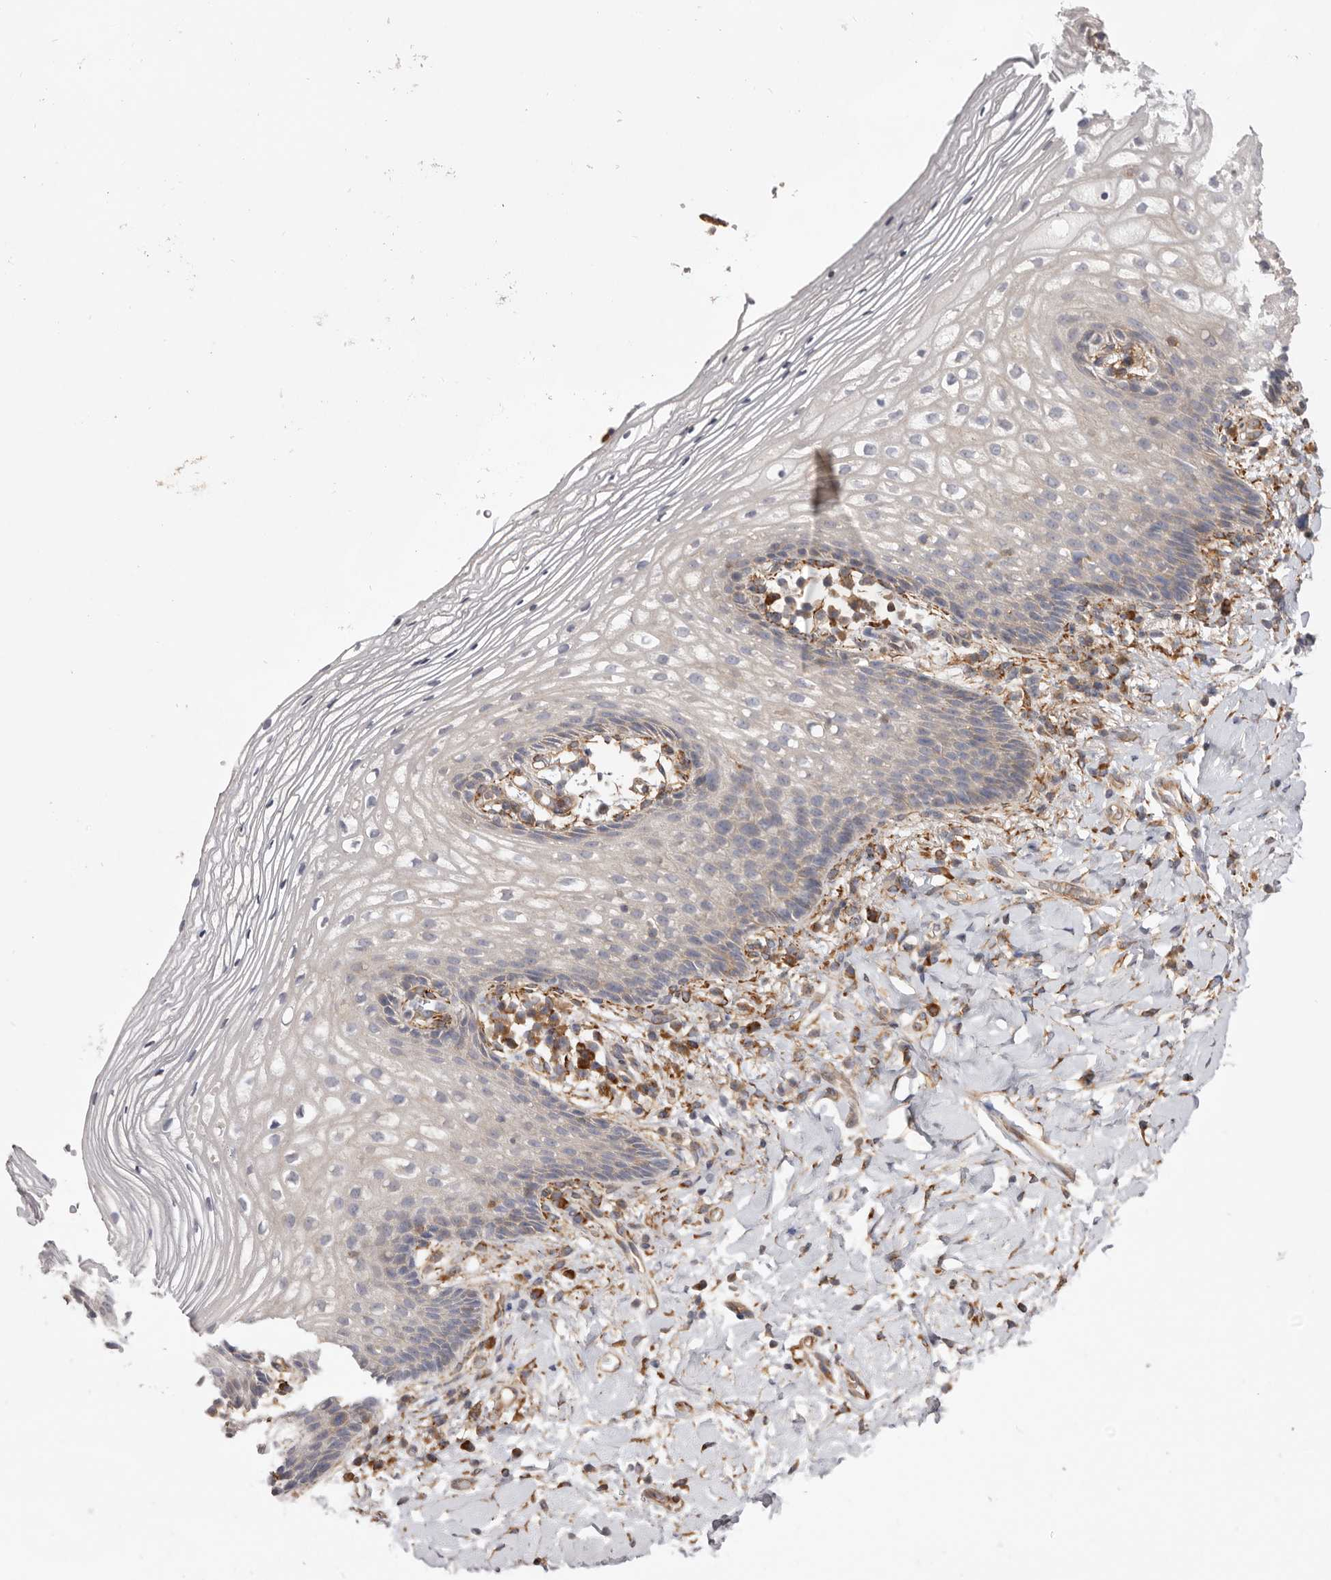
{"staining": {"intensity": "weak", "quantity": "<25%", "location": "cytoplasmic/membranous"}, "tissue": "vagina", "cell_type": "Squamous epithelial cells", "image_type": "normal", "snomed": [{"axis": "morphology", "description": "Normal tissue, NOS"}, {"axis": "topography", "description": "Vagina"}], "caption": "An image of vagina stained for a protein displays no brown staining in squamous epithelial cells. Nuclei are stained in blue.", "gene": "WDTC1", "patient": {"sex": "female", "age": 60}}